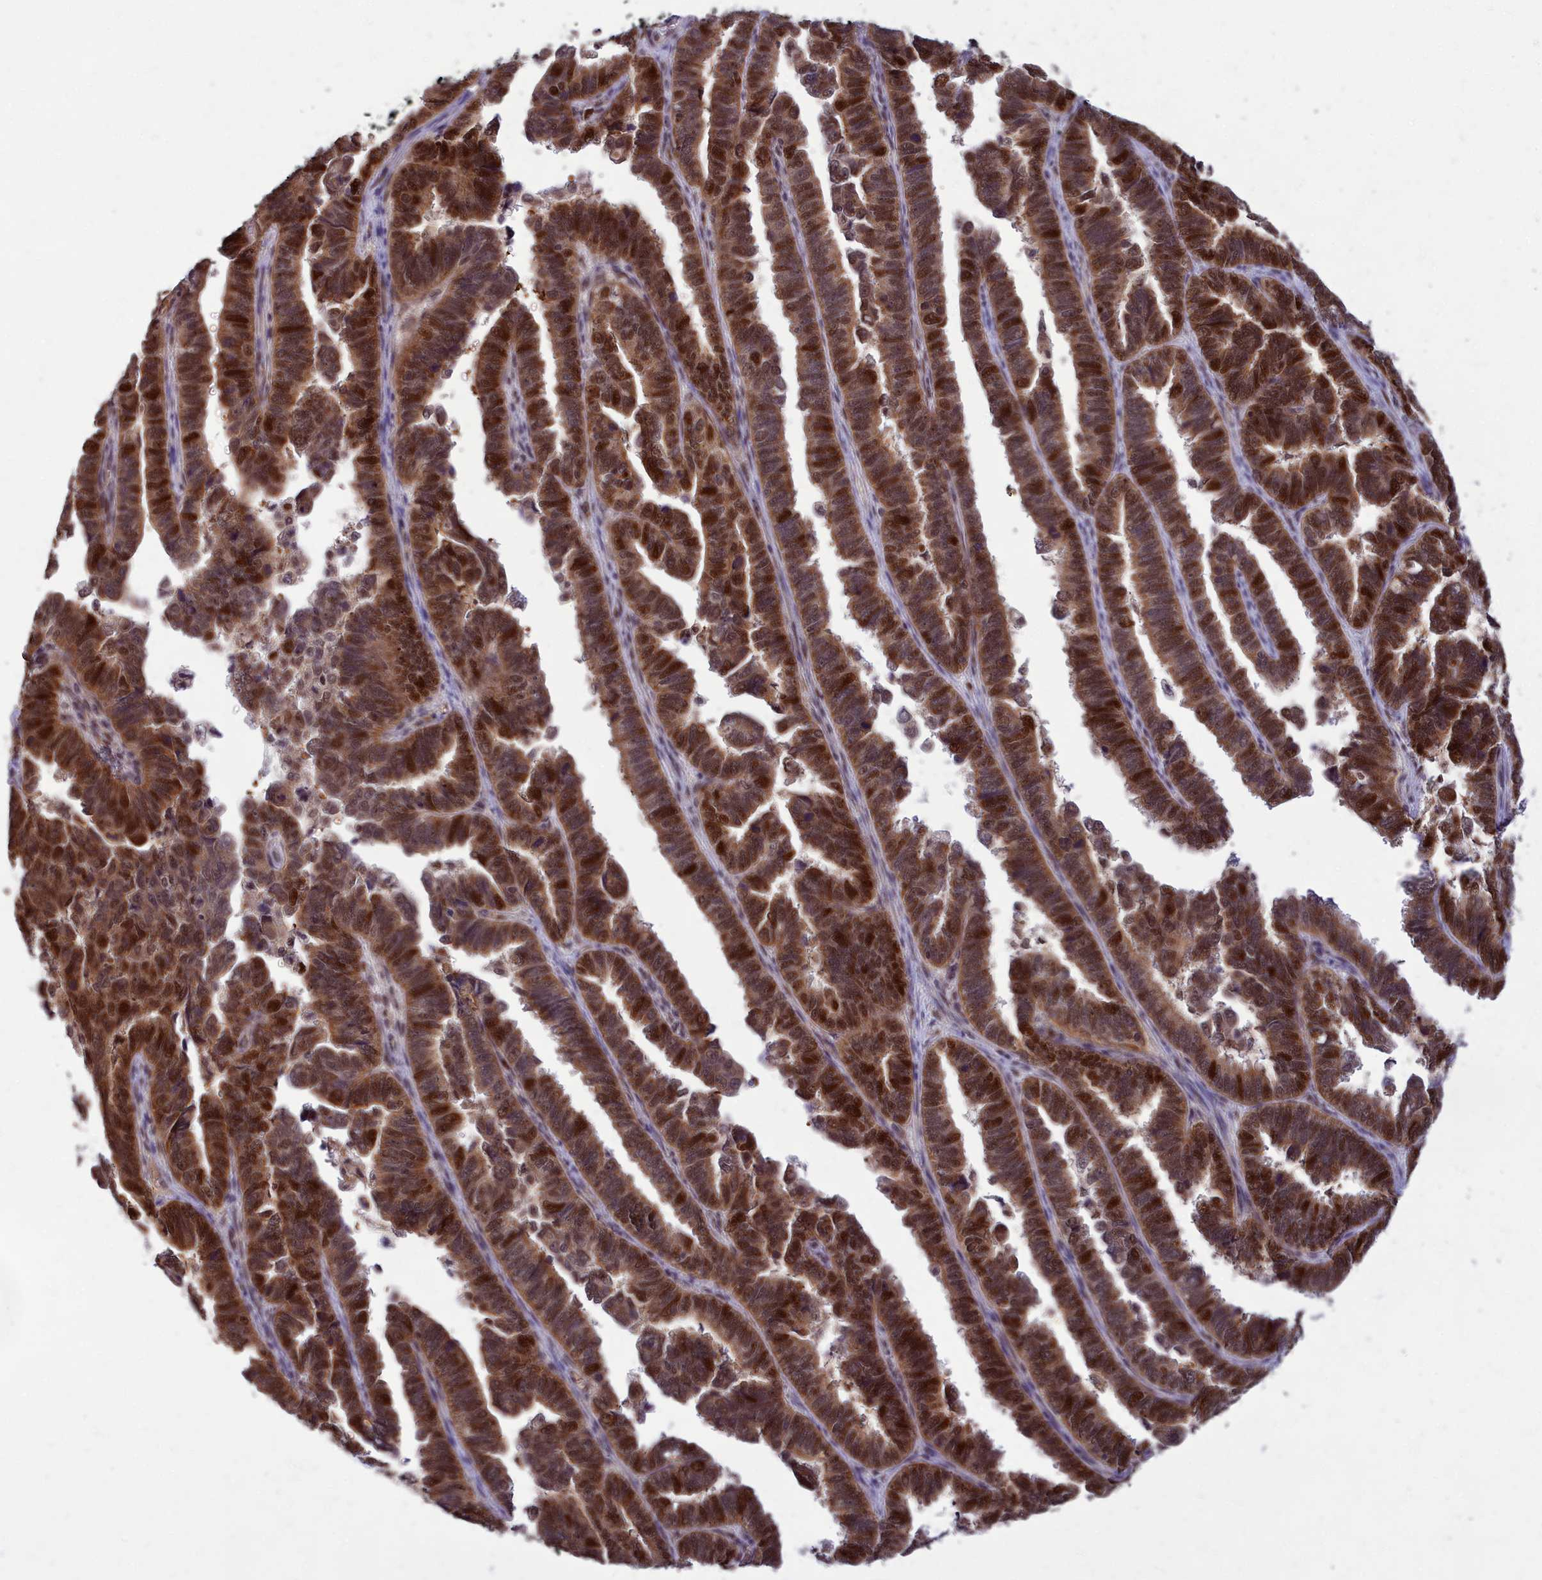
{"staining": {"intensity": "strong", "quantity": ">75%", "location": "nuclear"}, "tissue": "endometrial cancer", "cell_type": "Tumor cells", "image_type": "cancer", "snomed": [{"axis": "morphology", "description": "Adenocarcinoma, NOS"}, {"axis": "topography", "description": "Endometrium"}], "caption": "DAB (3,3'-diaminobenzidine) immunohistochemical staining of human endometrial cancer reveals strong nuclear protein expression in approximately >75% of tumor cells.", "gene": "EARS2", "patient": {"sex": "female", "age": 75}}